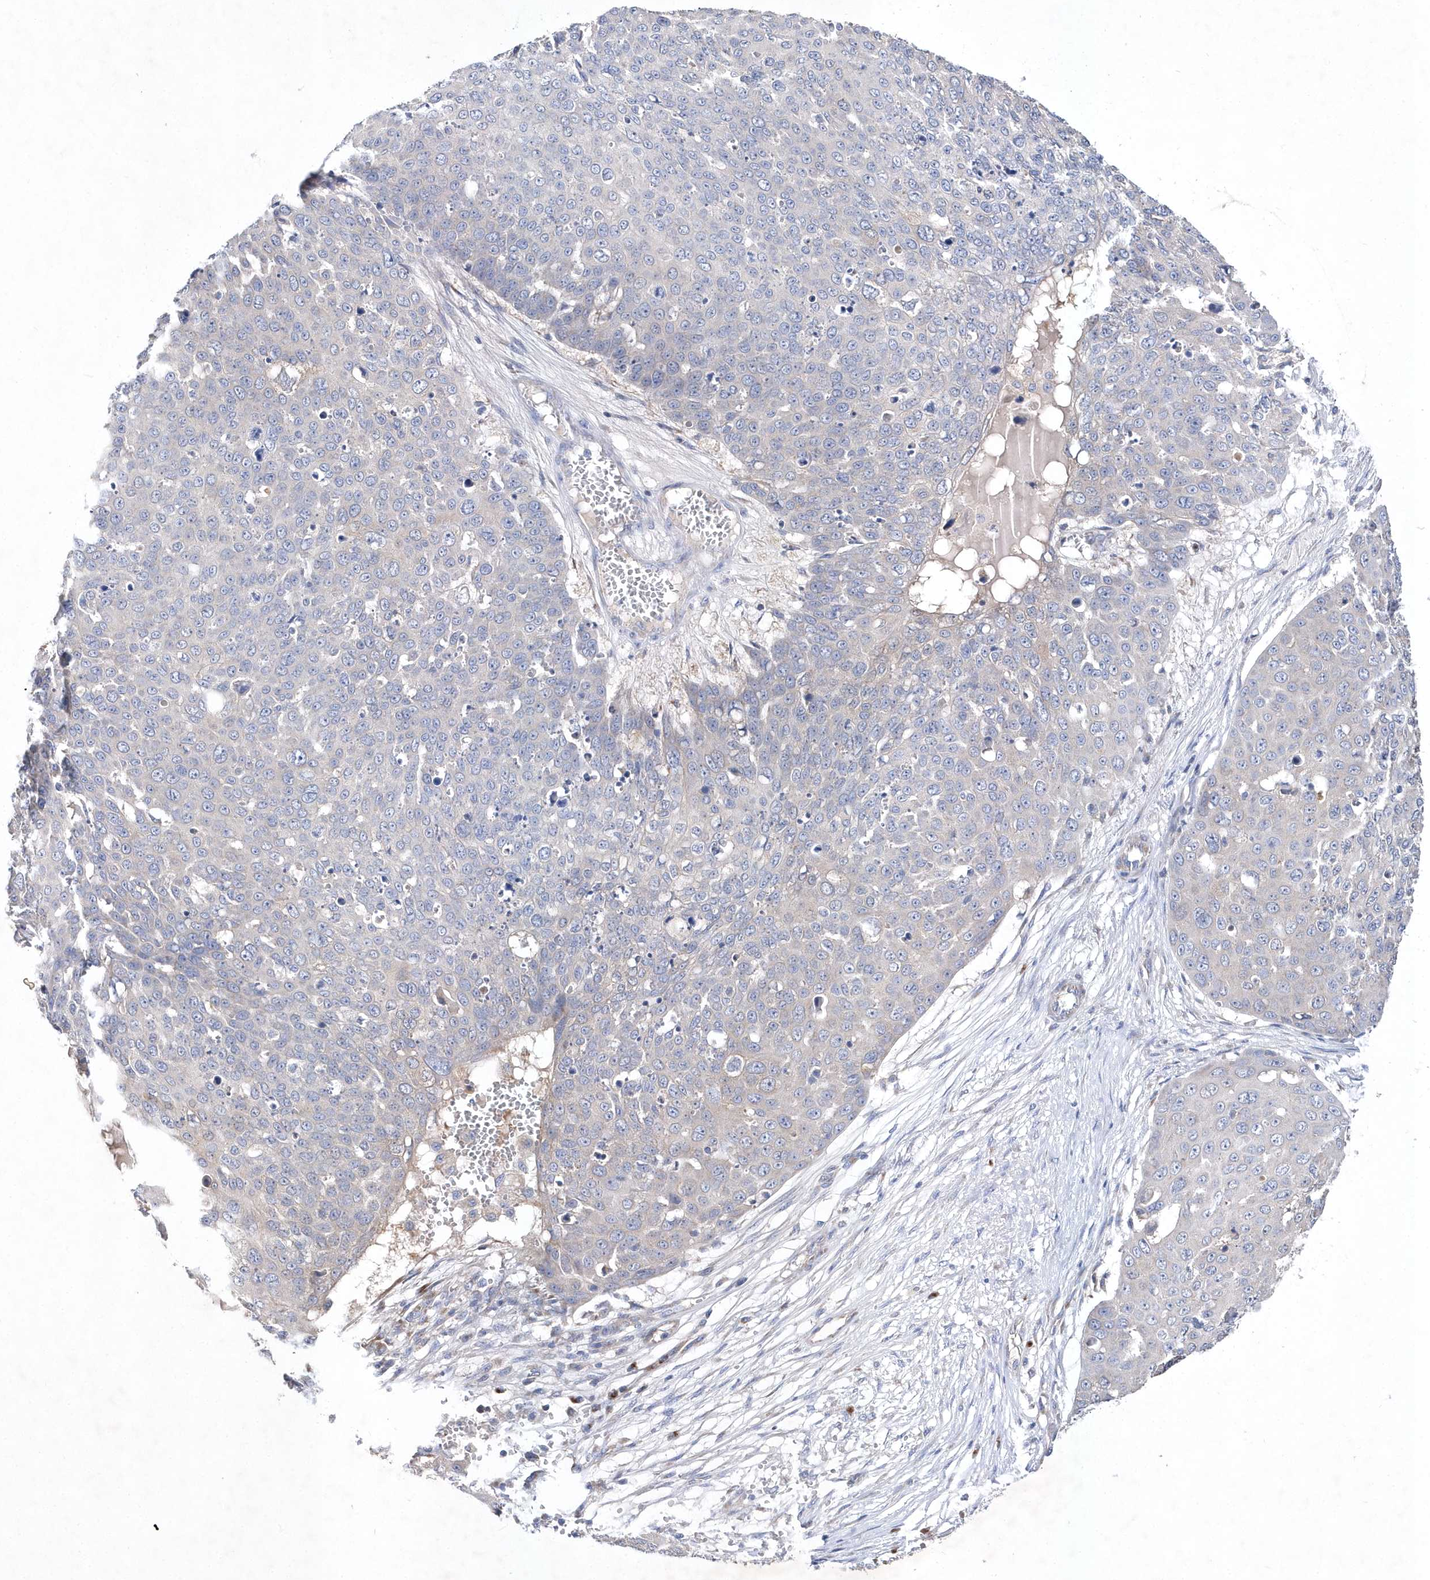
{"staining": {"intensity": "negative", "quantity": "none", "location": "none"}, "tissue": "skin cancer", "cell_type": "Tumor cells", "image_type": "cancer", "snomed": [{"axis": "morphology", "description": "Squamous cell carcinoma, NOS"}, {"axis": "topography", "description": "Skin"}], "caption": "Immunohistochemistry (IHC) histopathology image of human skin cancer stained for a protein (brown), which shows no positivity in tumor cells.", "gene": "METTL8", "patient": {"sex": "male", "age": 71}}